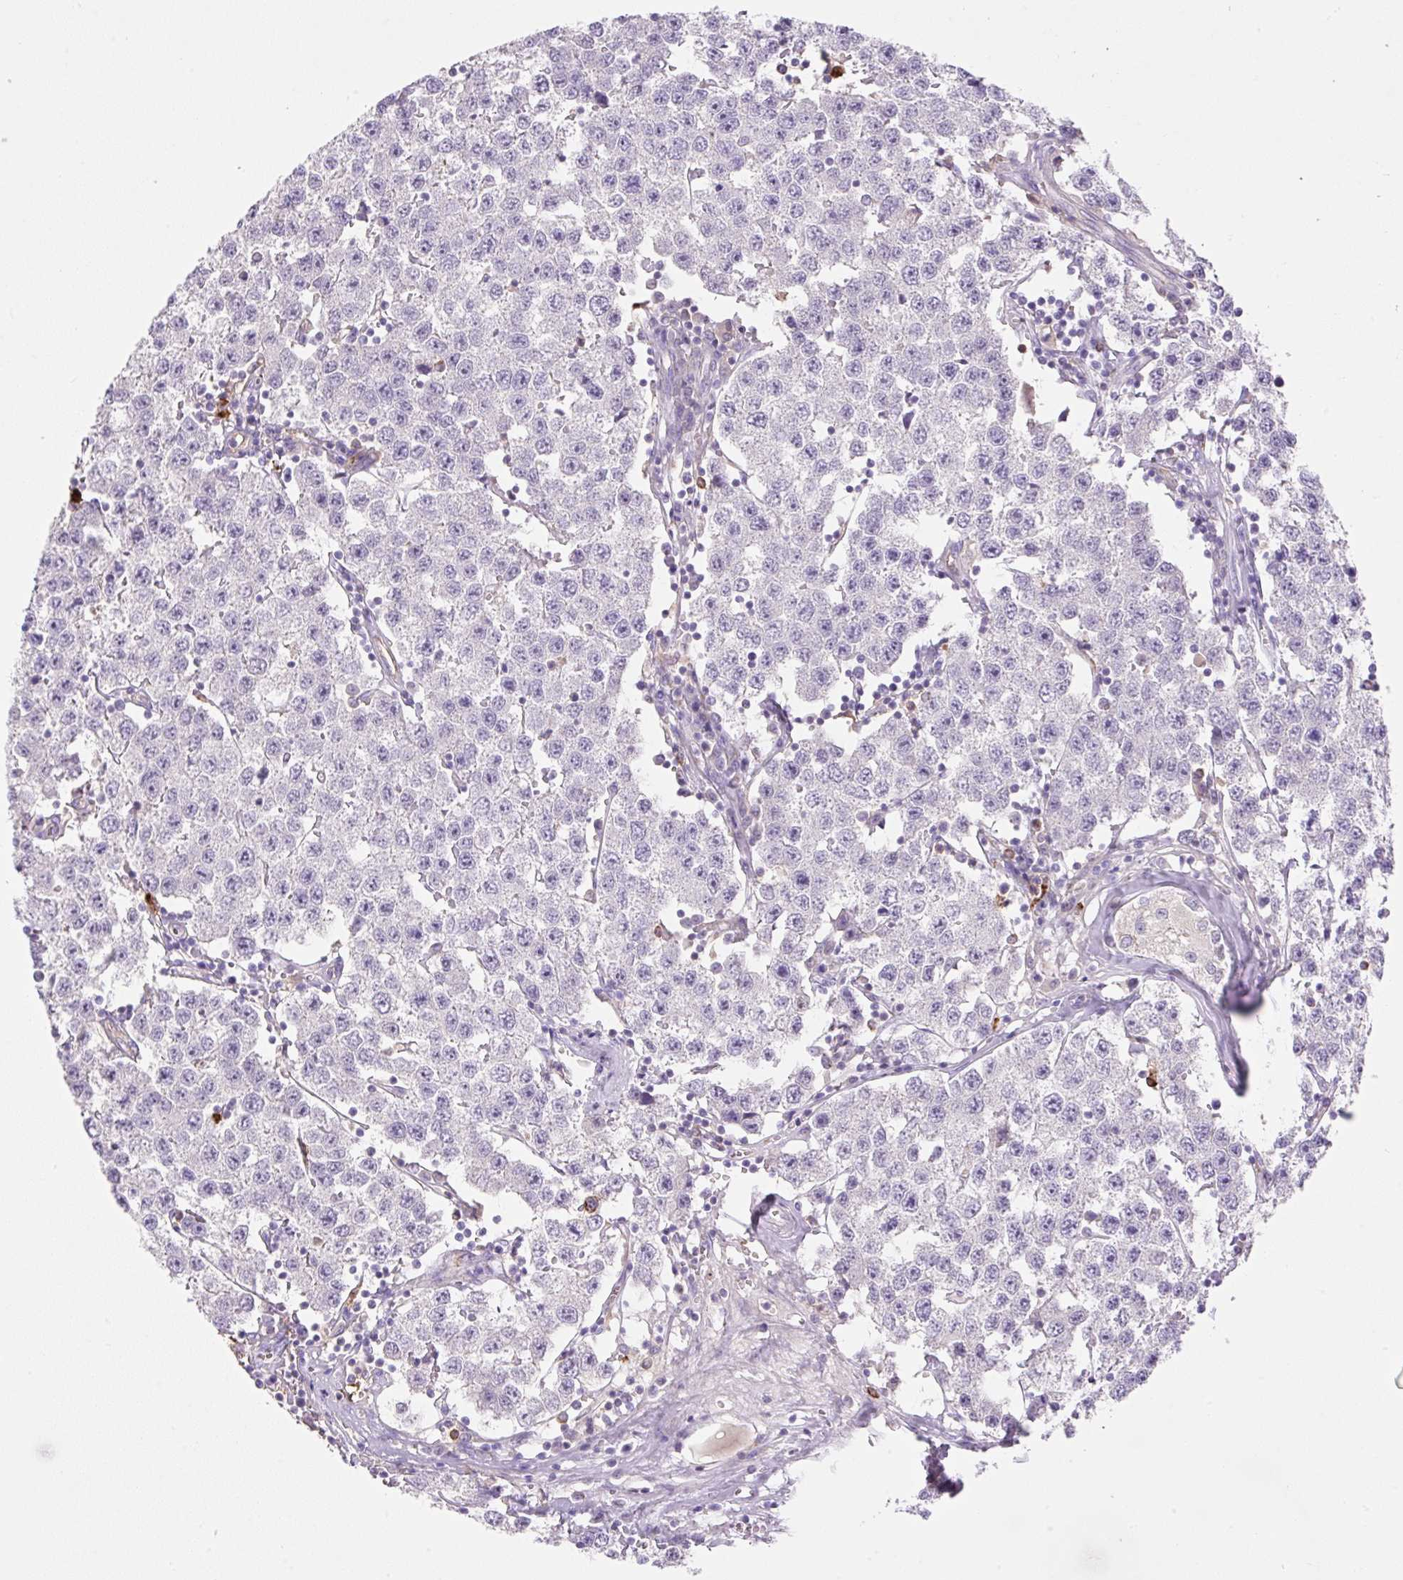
{"staining": {"intensity": "negative", "quantity": "none", "location": "none"}, "tissue": "testis cancer", "cell_type": "Tumor cells", "image_type": "cancer", "snomed": [{"axis": "morphology", "description": "Seminoma, NOS"}, {"axis": "topography", "description": "Testis"}], "caption": "Protein analysis of testis cancer (seminoma) exhibits no significant expression in tumor cells.", "gene": "TDRD15", "patient": {"sex": "male", "age": 34}}